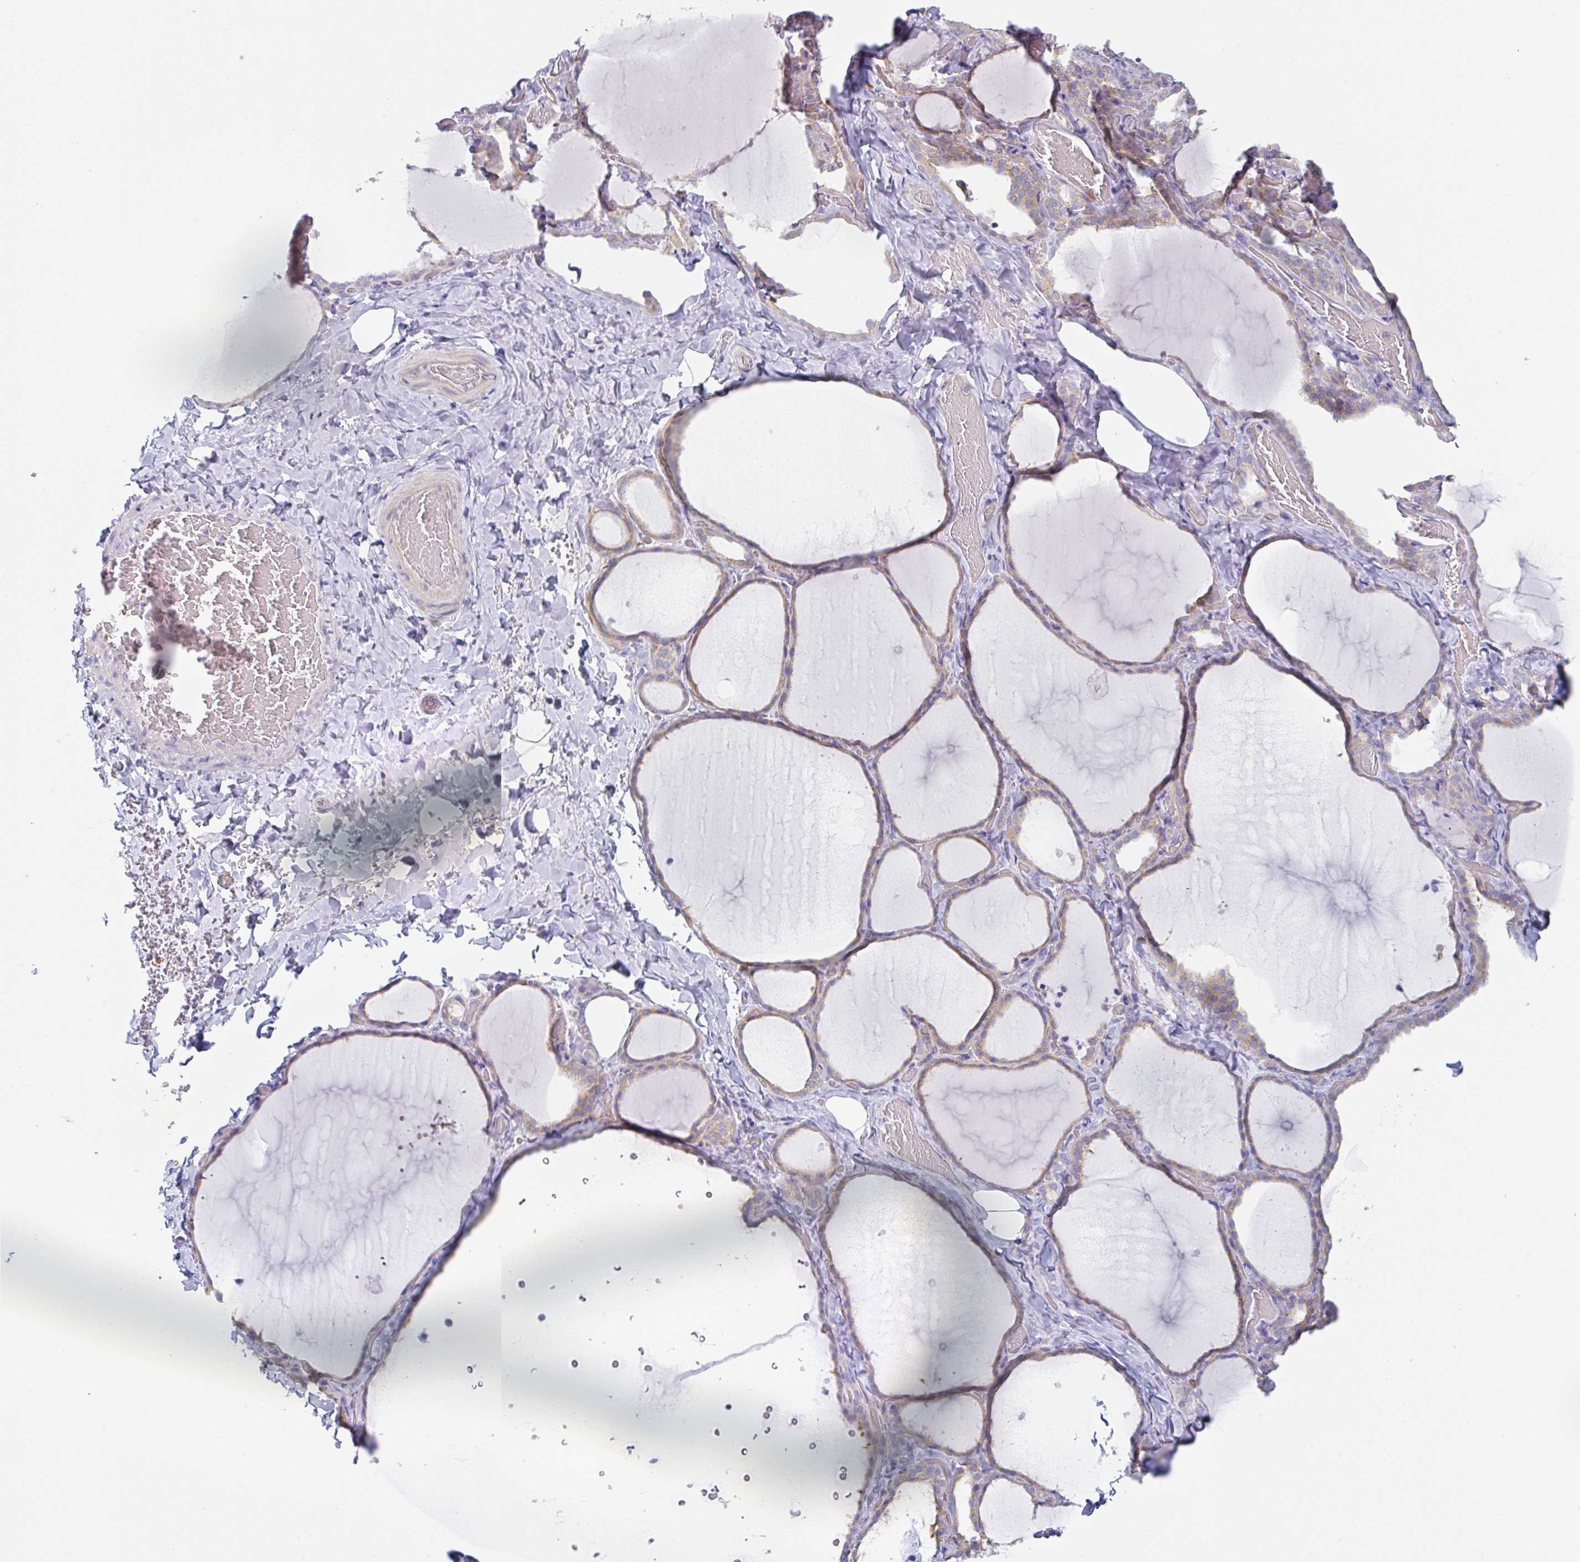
{"staining": {"intensity": "weak", "quantity": "25%-75%", "location": "cytoplasmic/membranous"}, "tissue": "thyroid gland", "cell_type": "Glandular cells", "image_type": "normal", "snomed": [{"axis": "morphology", "description": "Normal tissue, NOS"}, {"axis": "topography", "description": "Thyroid gland"}], "caption": "Brown immunohistochemical staining in unremarkable thyroid gland demonstrates weak cytoplasmic/membranous positivity in about 25%-75% of glandular cells. The protein of interest is stained brown, and the nuclei are stained in blue (DAB IHC with brightfield microscopy, high magnification).", "gene": "AMPD2", "patient": {"sex": "female", "age": 22}}